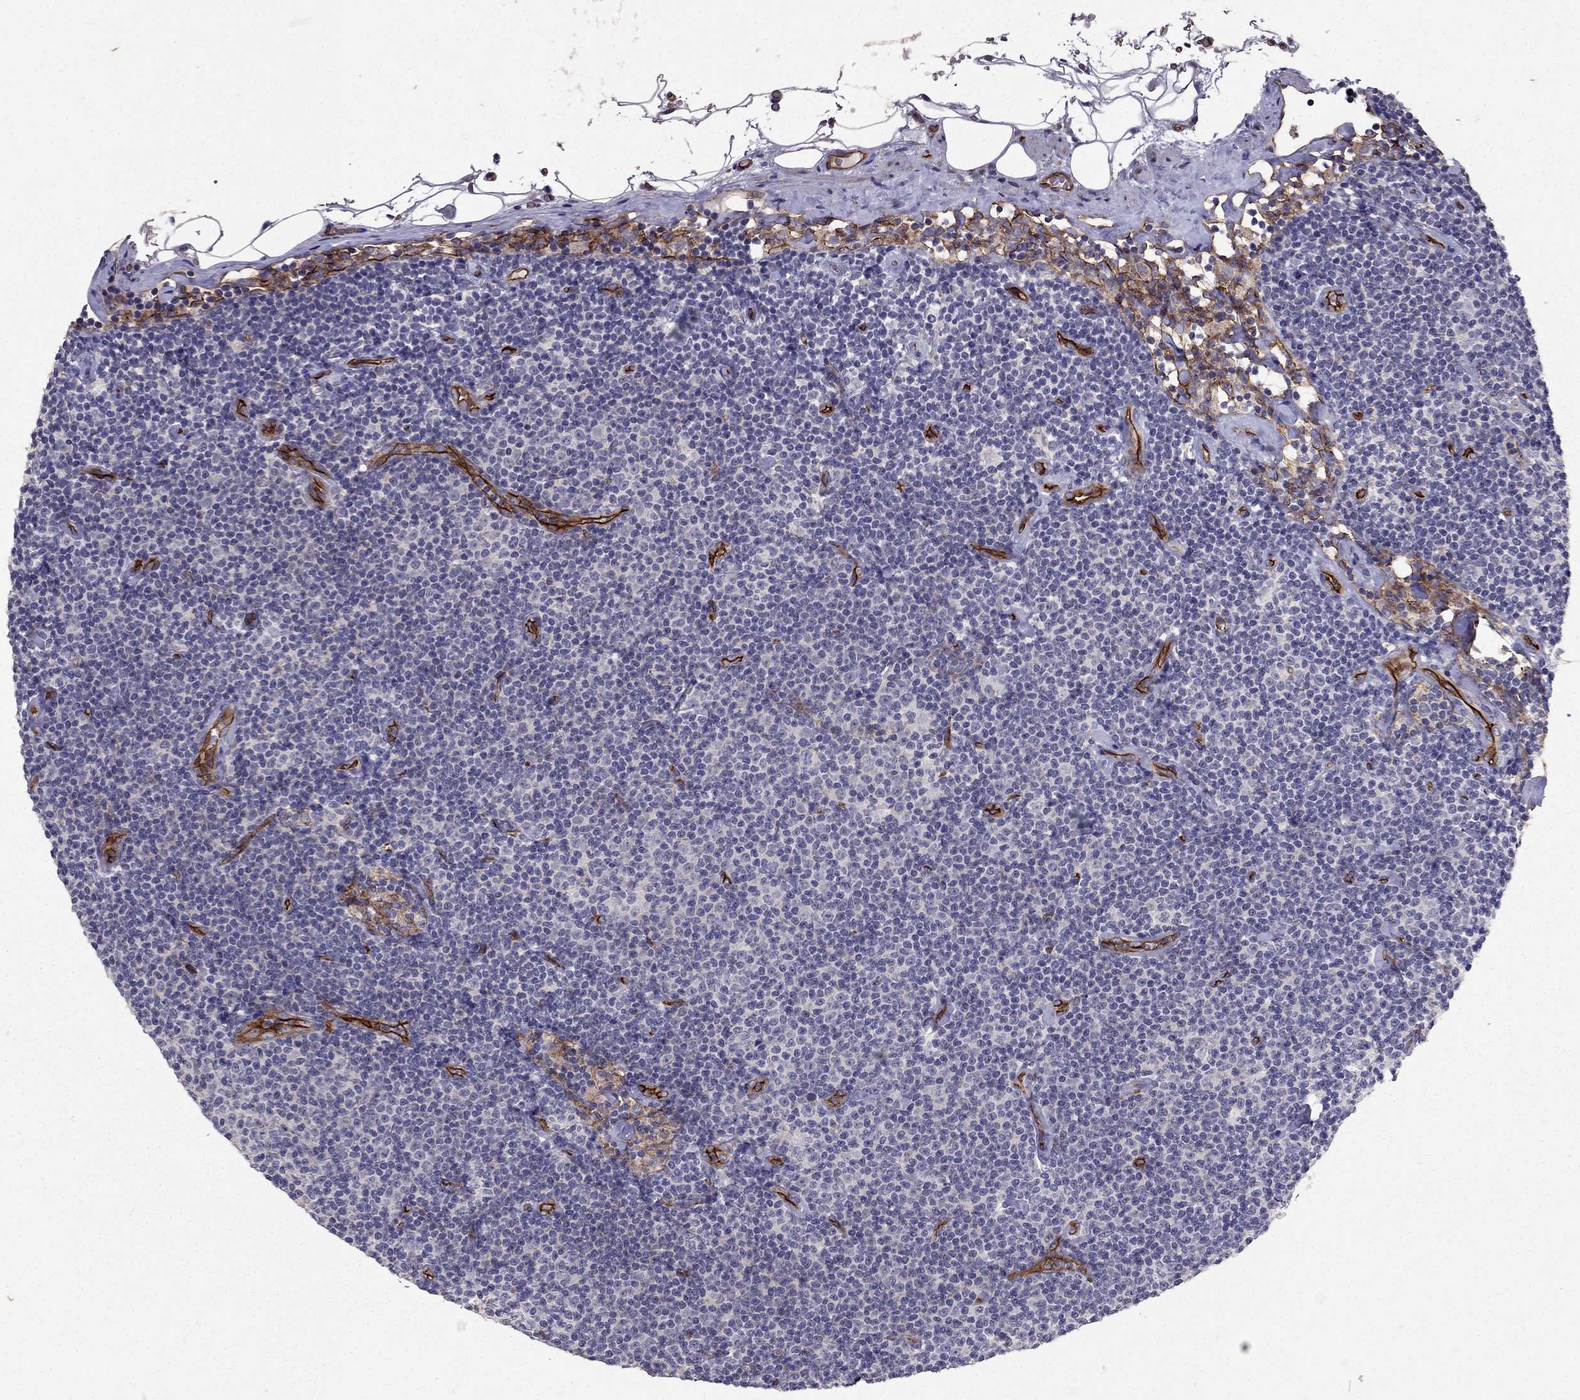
{"staining": {"intensity": "negative", "quantity": "none", "location": "none"}, "tissue": "lymphoma", "cell_type": "Tumor cells", "image_type": "cancer", "snomed": [{"axis": "morphology", "description": "Malignant lymphoma, non-Hodgkin's type, Low grade"}, {"axis": "topography", "description": "Lymph node"}], "caption": "Protein analysis of malignant lymphoma, non-Hodgkin's type (low-grade) exhibits no significant positivity in tumor cells.", "gene": "RASIP1", "patient": {"sex": "male", "age": 81}}